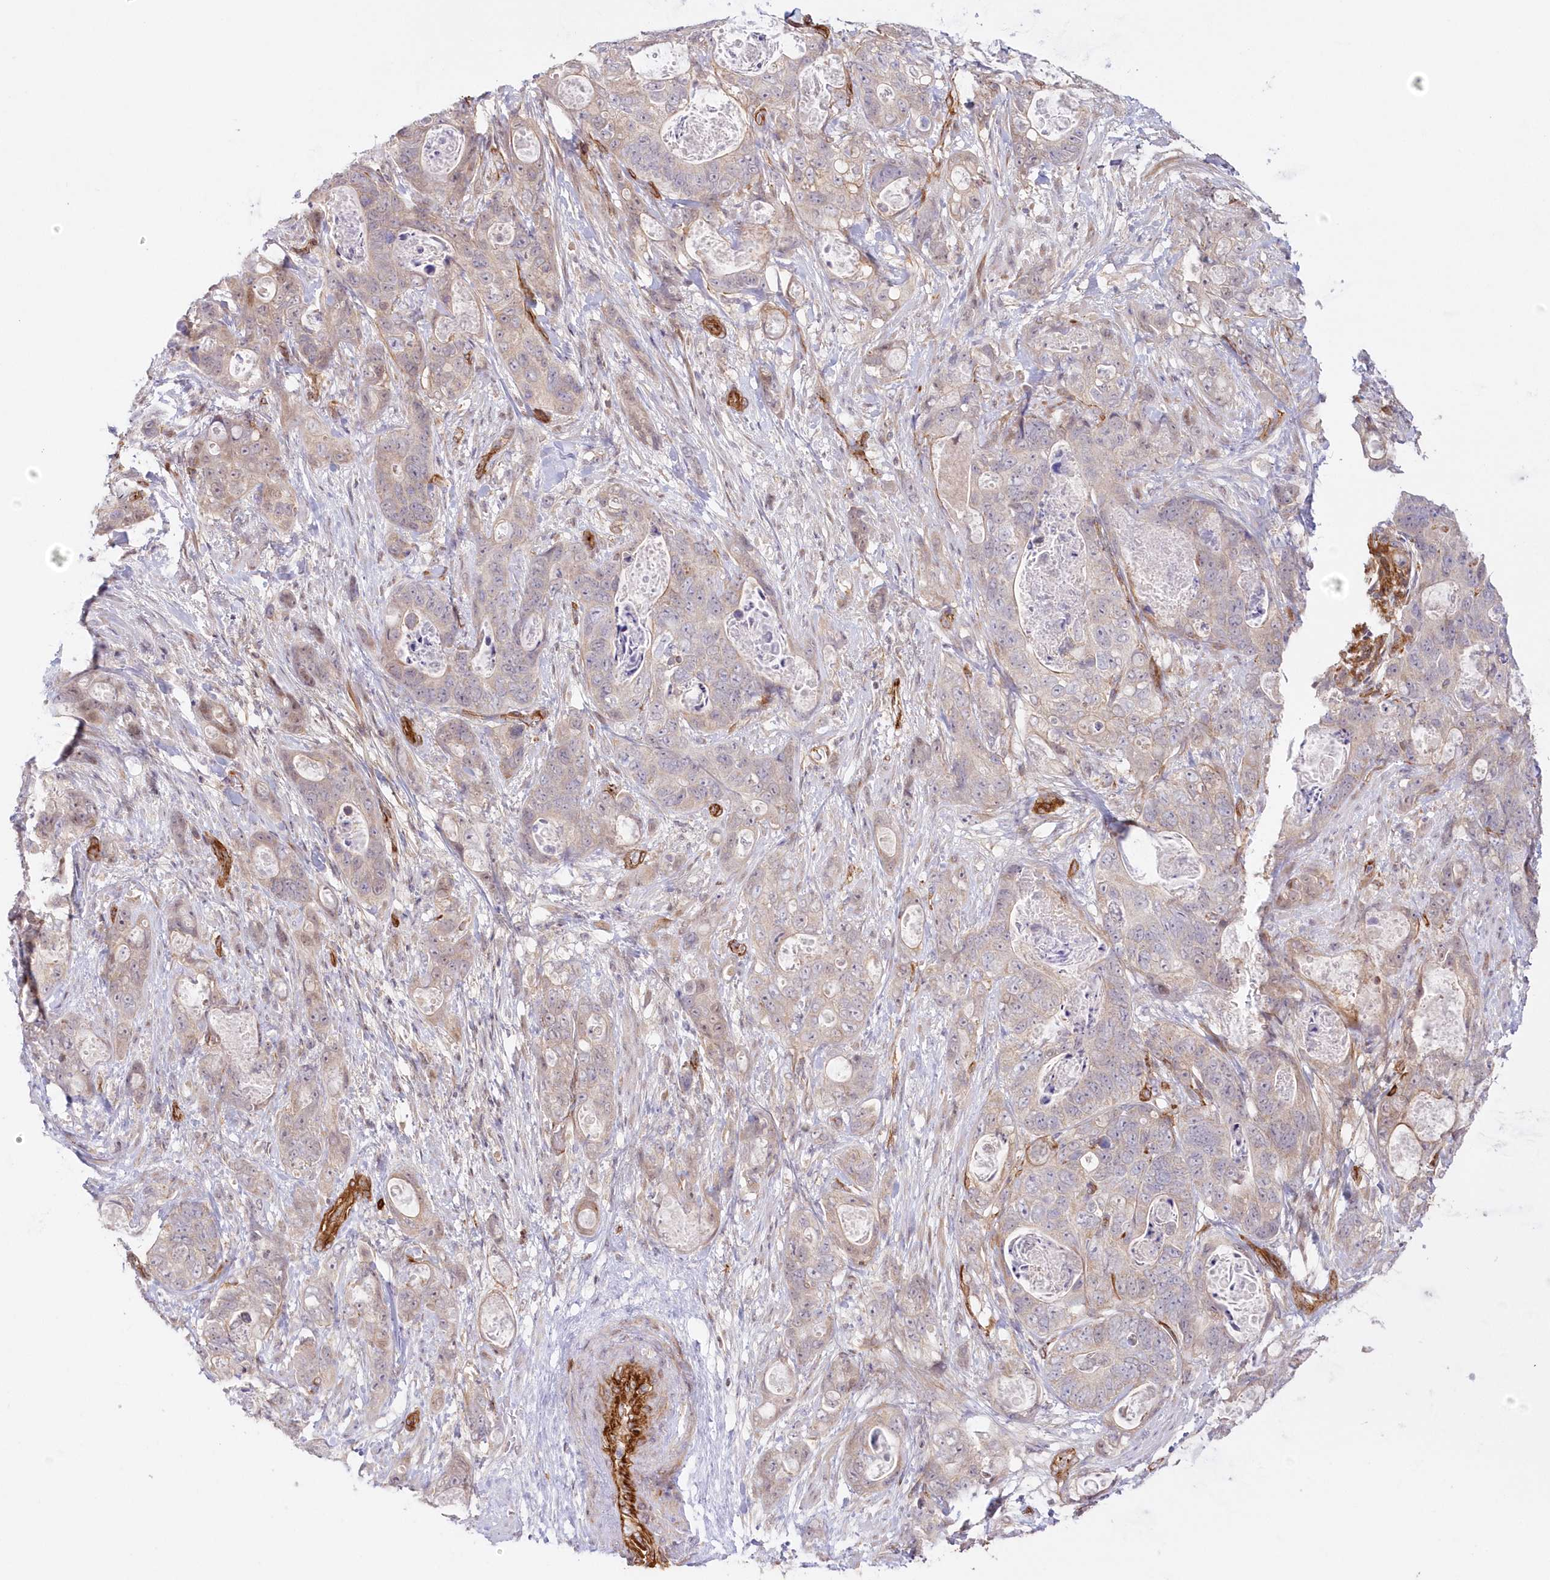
{"staining": {"intensity": "weak", "quantity": "25%-75%", "location": "cytoplasmic/membranous"}, "tissue": "stomach cancer", "cell_type": "Tumor cells", "image_type": "cancer", "snomed": [{"axis": "morphology", "description": "Normal tissue, NOS"}, {"axis": "morphology", "description": "Adenocarcinoma, NOS"}, {"axis": "topography", "description": "Stomach"}], "caption": "Immunohistochemical staining of human adenocarcinoma (stomach) displays low levels of weak cytoplasmic/membranous staining in approximately 25%-75% of tumor cells.", "gene": "AFAP1L2", "patient": {"sex": "female", "age": 89}}